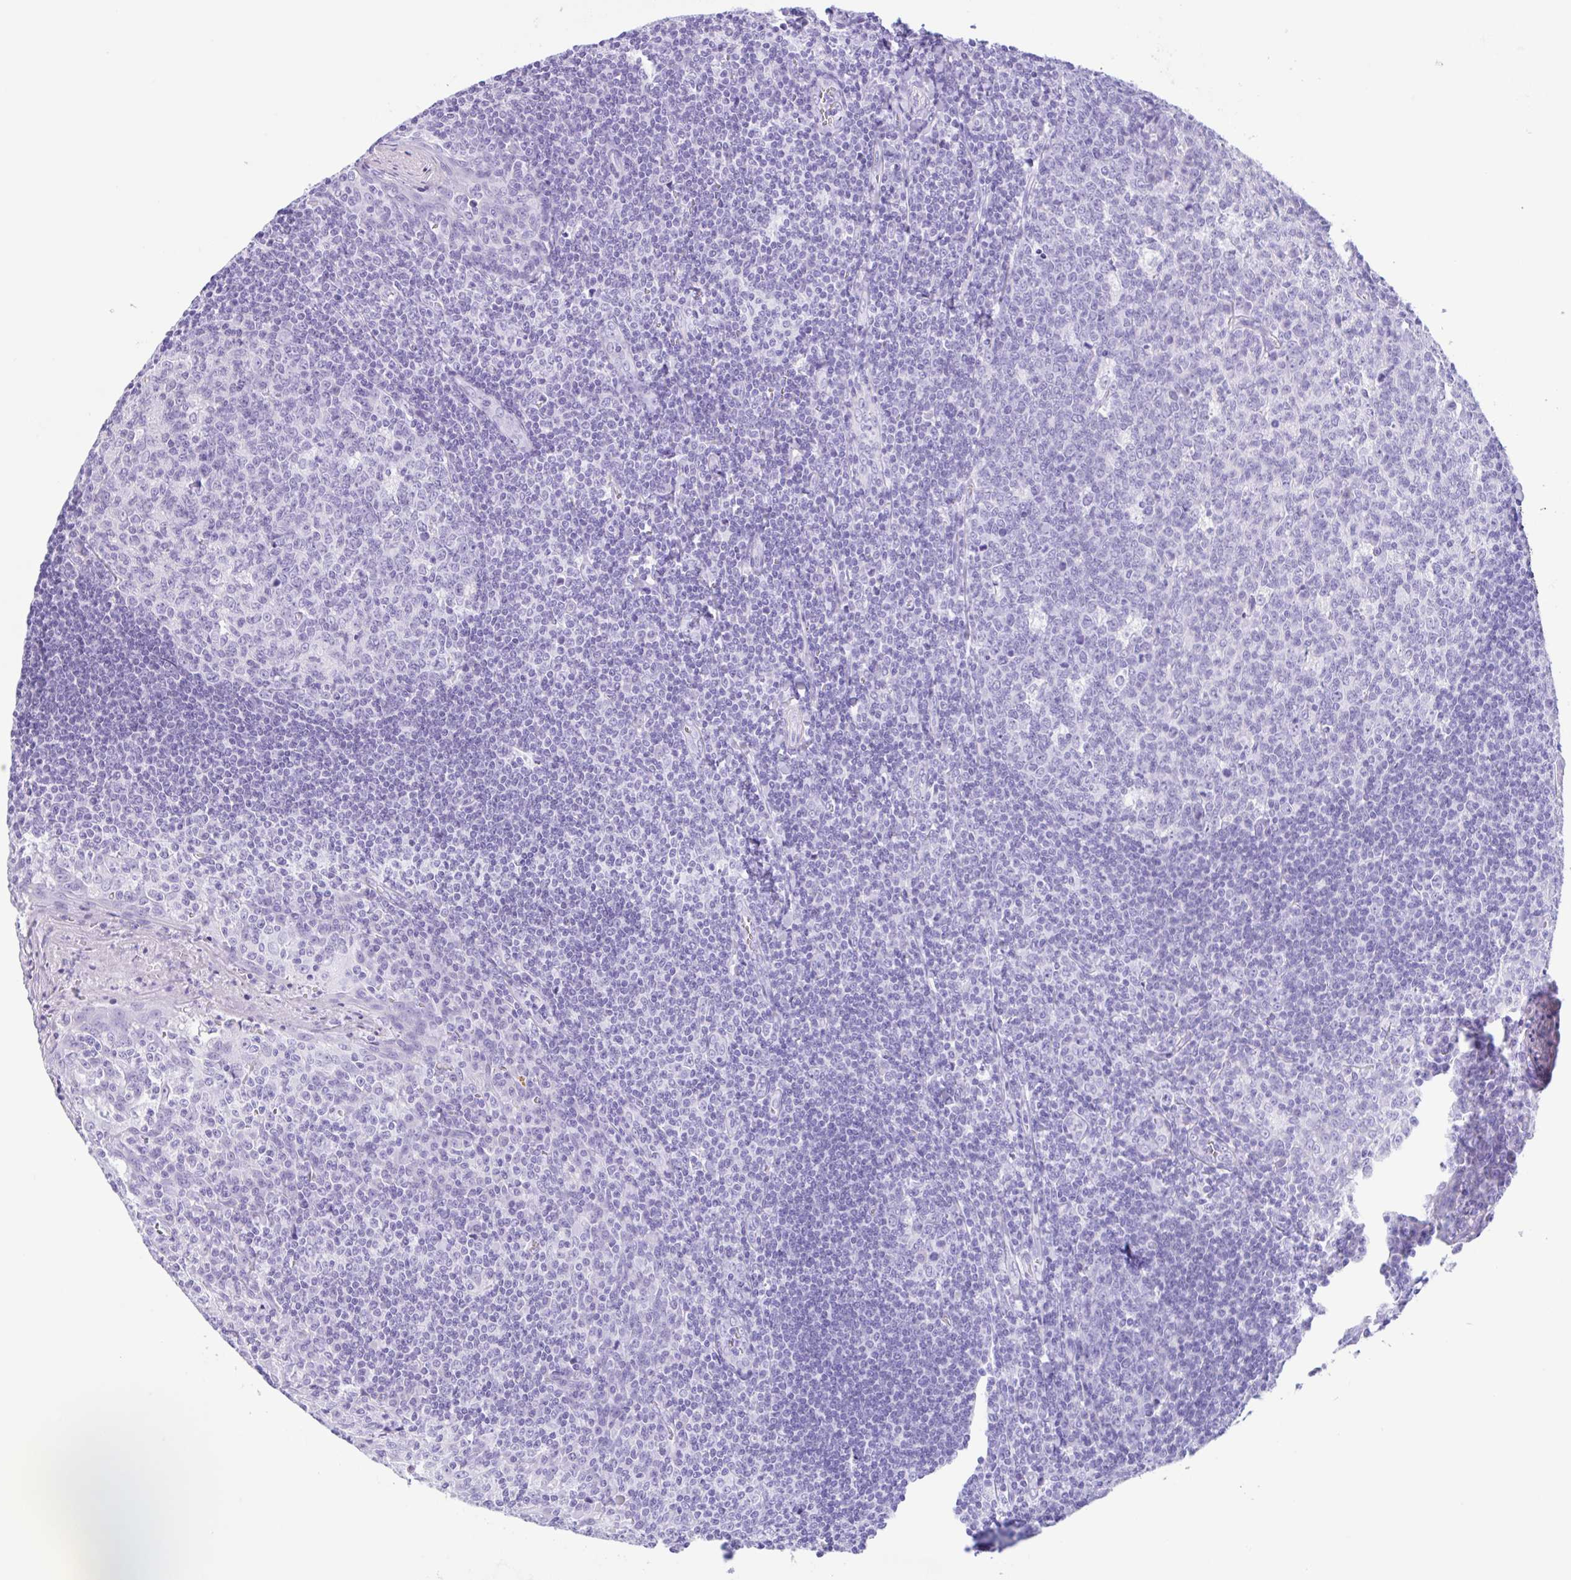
{"staining": {"intensity": "negative", "quantity": "none", "location": "none"}, "tissue": "tonsil", "cell_type": "Germinal center cells", "image_type": "normal", "snomed": [{"axis": "morphology", "description": "Normal tissue, NOS"}, {"axis": "topography", "description": "Tonsil"}], "caption": "High power microscopy histopathology image of an IHC image of benign tonsil, revealing no significant expression in germinal center cells.", "gene": "CPA1", "patient": {"sex": "male", "age": 27}}